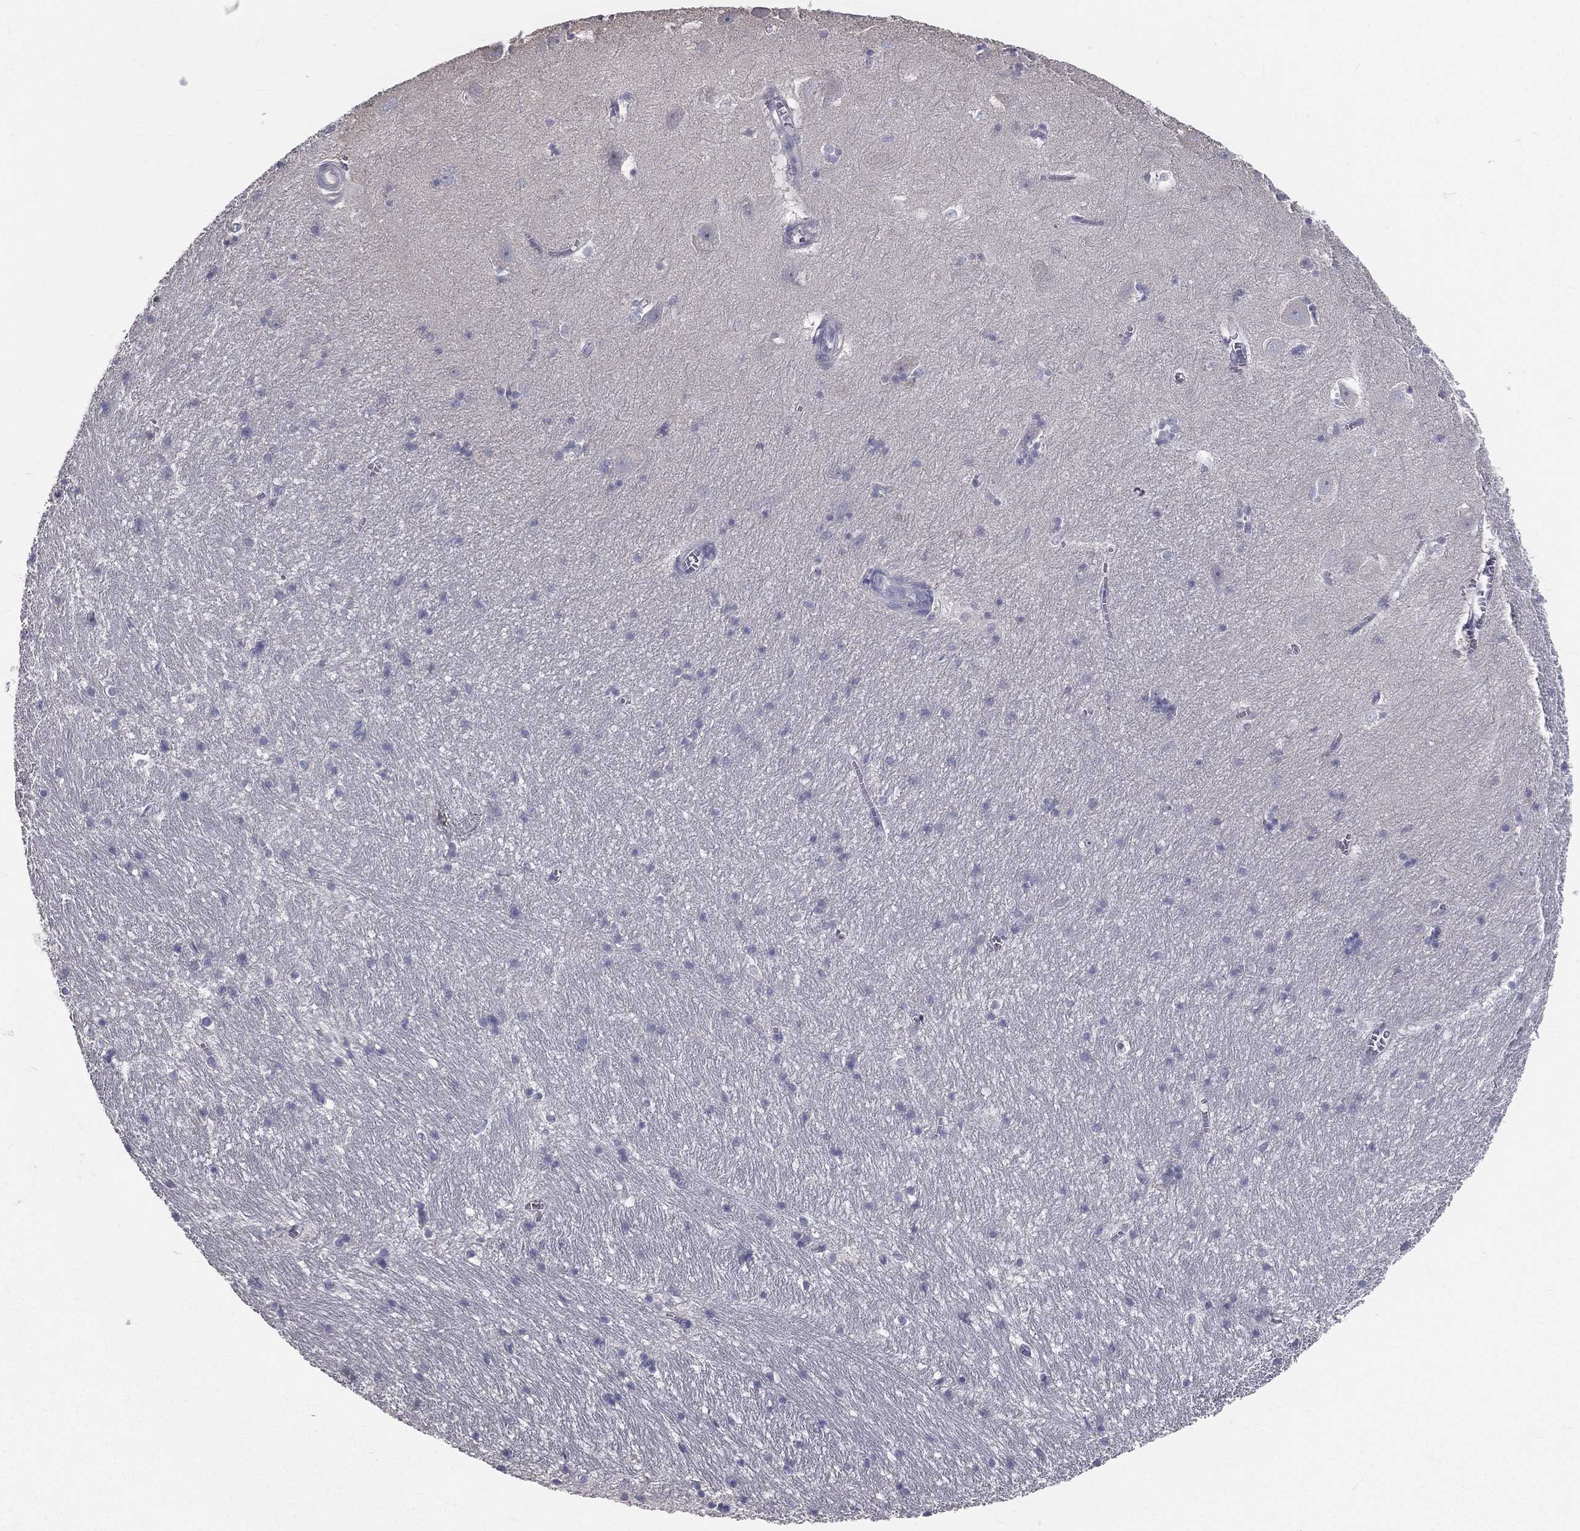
{"staining": {"intensity": "negative", "quantity": "none", "location": "none"}, "tissue": "hippocampus", "cell_type": "Glial cells", "image_type": "normal", "snomed": [{"axis": "morphology", "description": "Normal tissue, NOS"}, {"axis": "topography", "description": "Hippocampus"}], "caption": "Immunohistochemistry (IHC) of benign hippocampus demonstrates no positivity in glial cells.", "gene": "MUC13", "patient": {"sex": "female", "age": 64}}